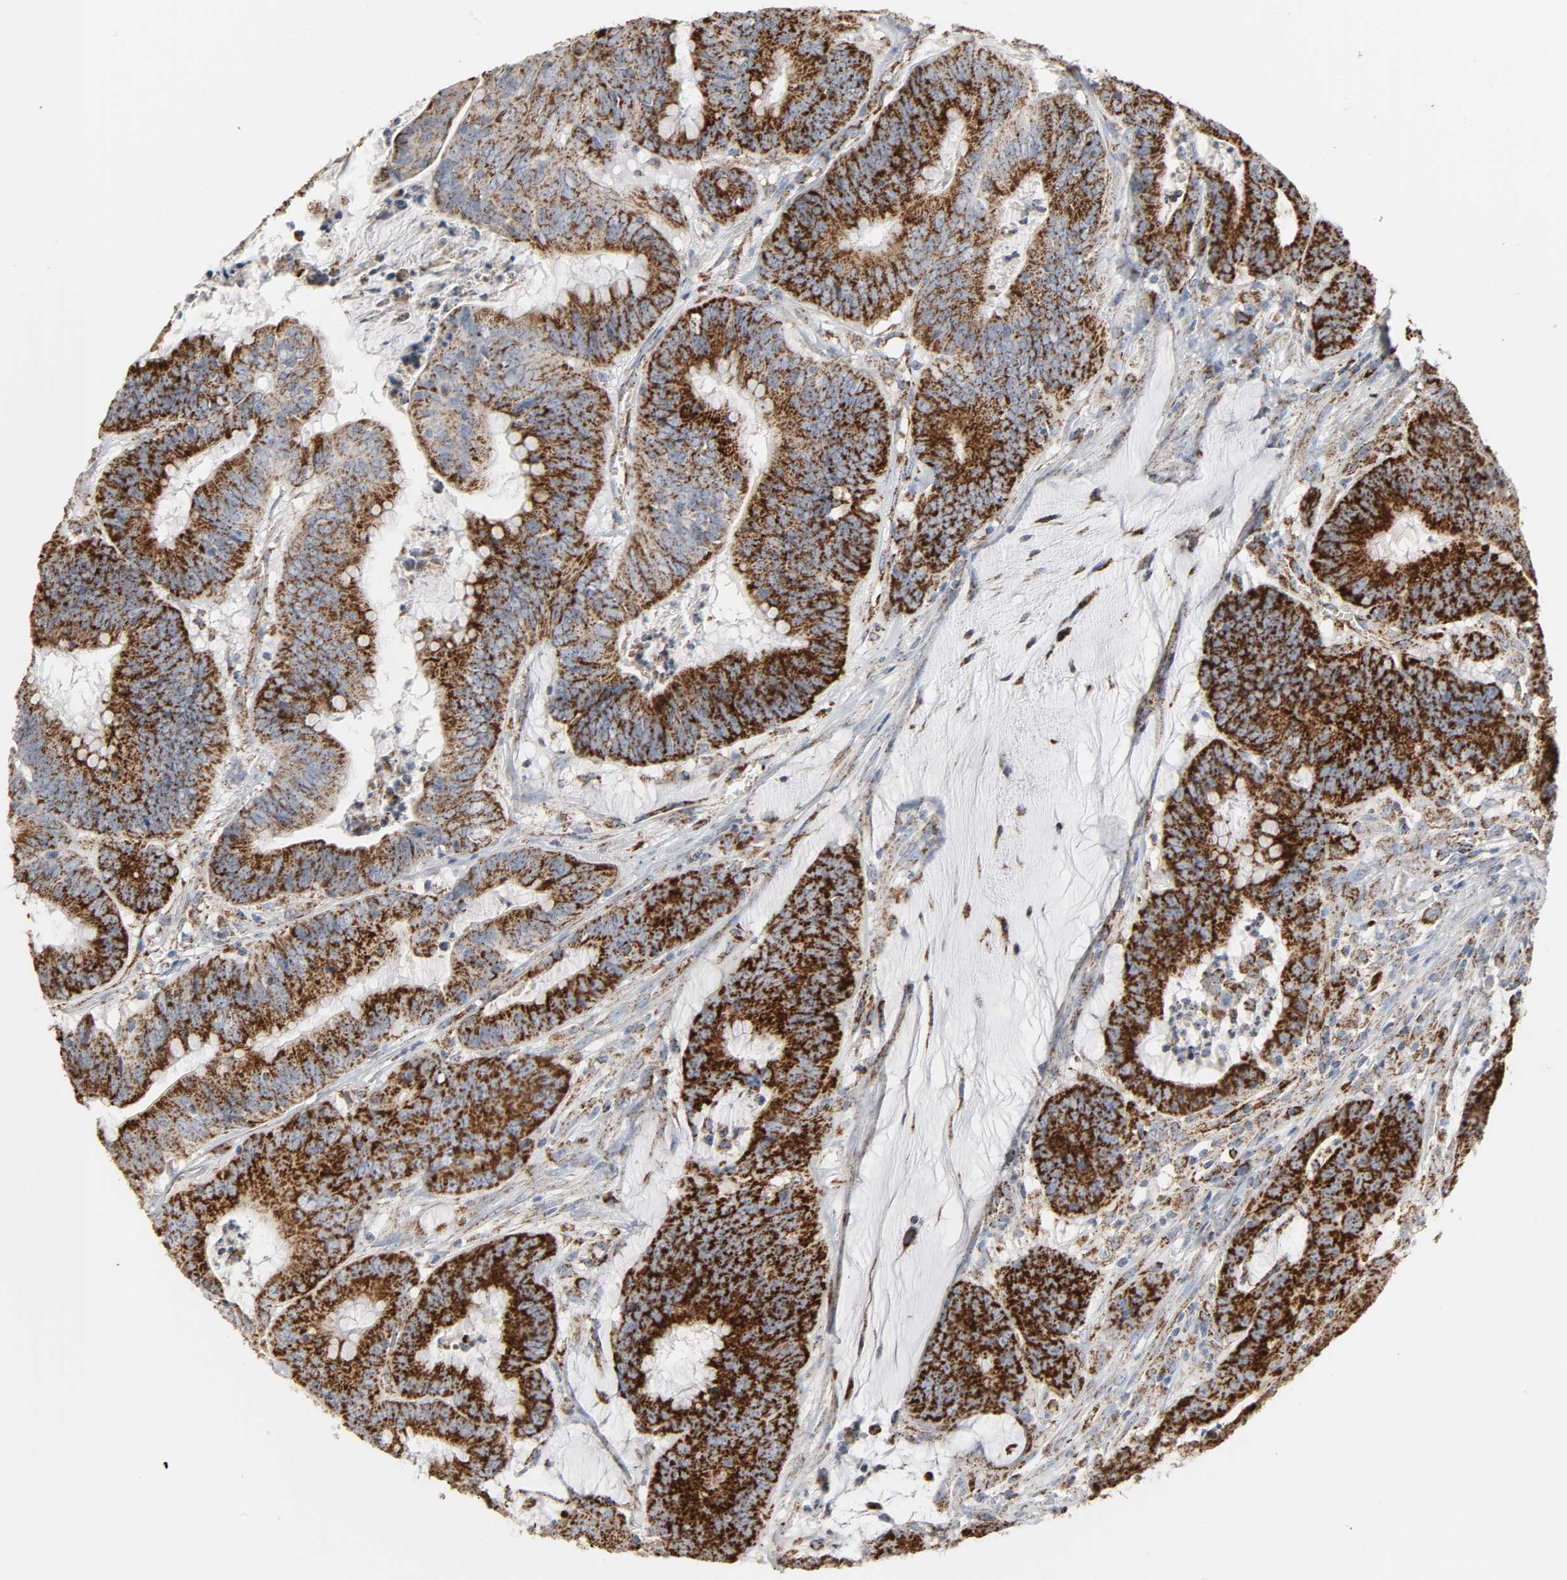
{"staining": {"intensity": "strong", "quantity": ">75%", "location": "cytoplasmic/membranous"}, "tissue": "colorectal cancer", "cell_type": "Tumor cells", "image_type": "cancer", "snomed": [{"axis": "morphology", "description": "Adenocarcinoma, NOS"}, {"axis": "topography", "description": "Colon"}], "caption": "This is an image of immunohistochemistry (IHC) staining of adenocarcinoma (colorectal), which shows strong staining in the cytoplasmic/membranous of tumor cells.", "gene": "ACAT1", "patient": {"sex": "male", "age": 45}}